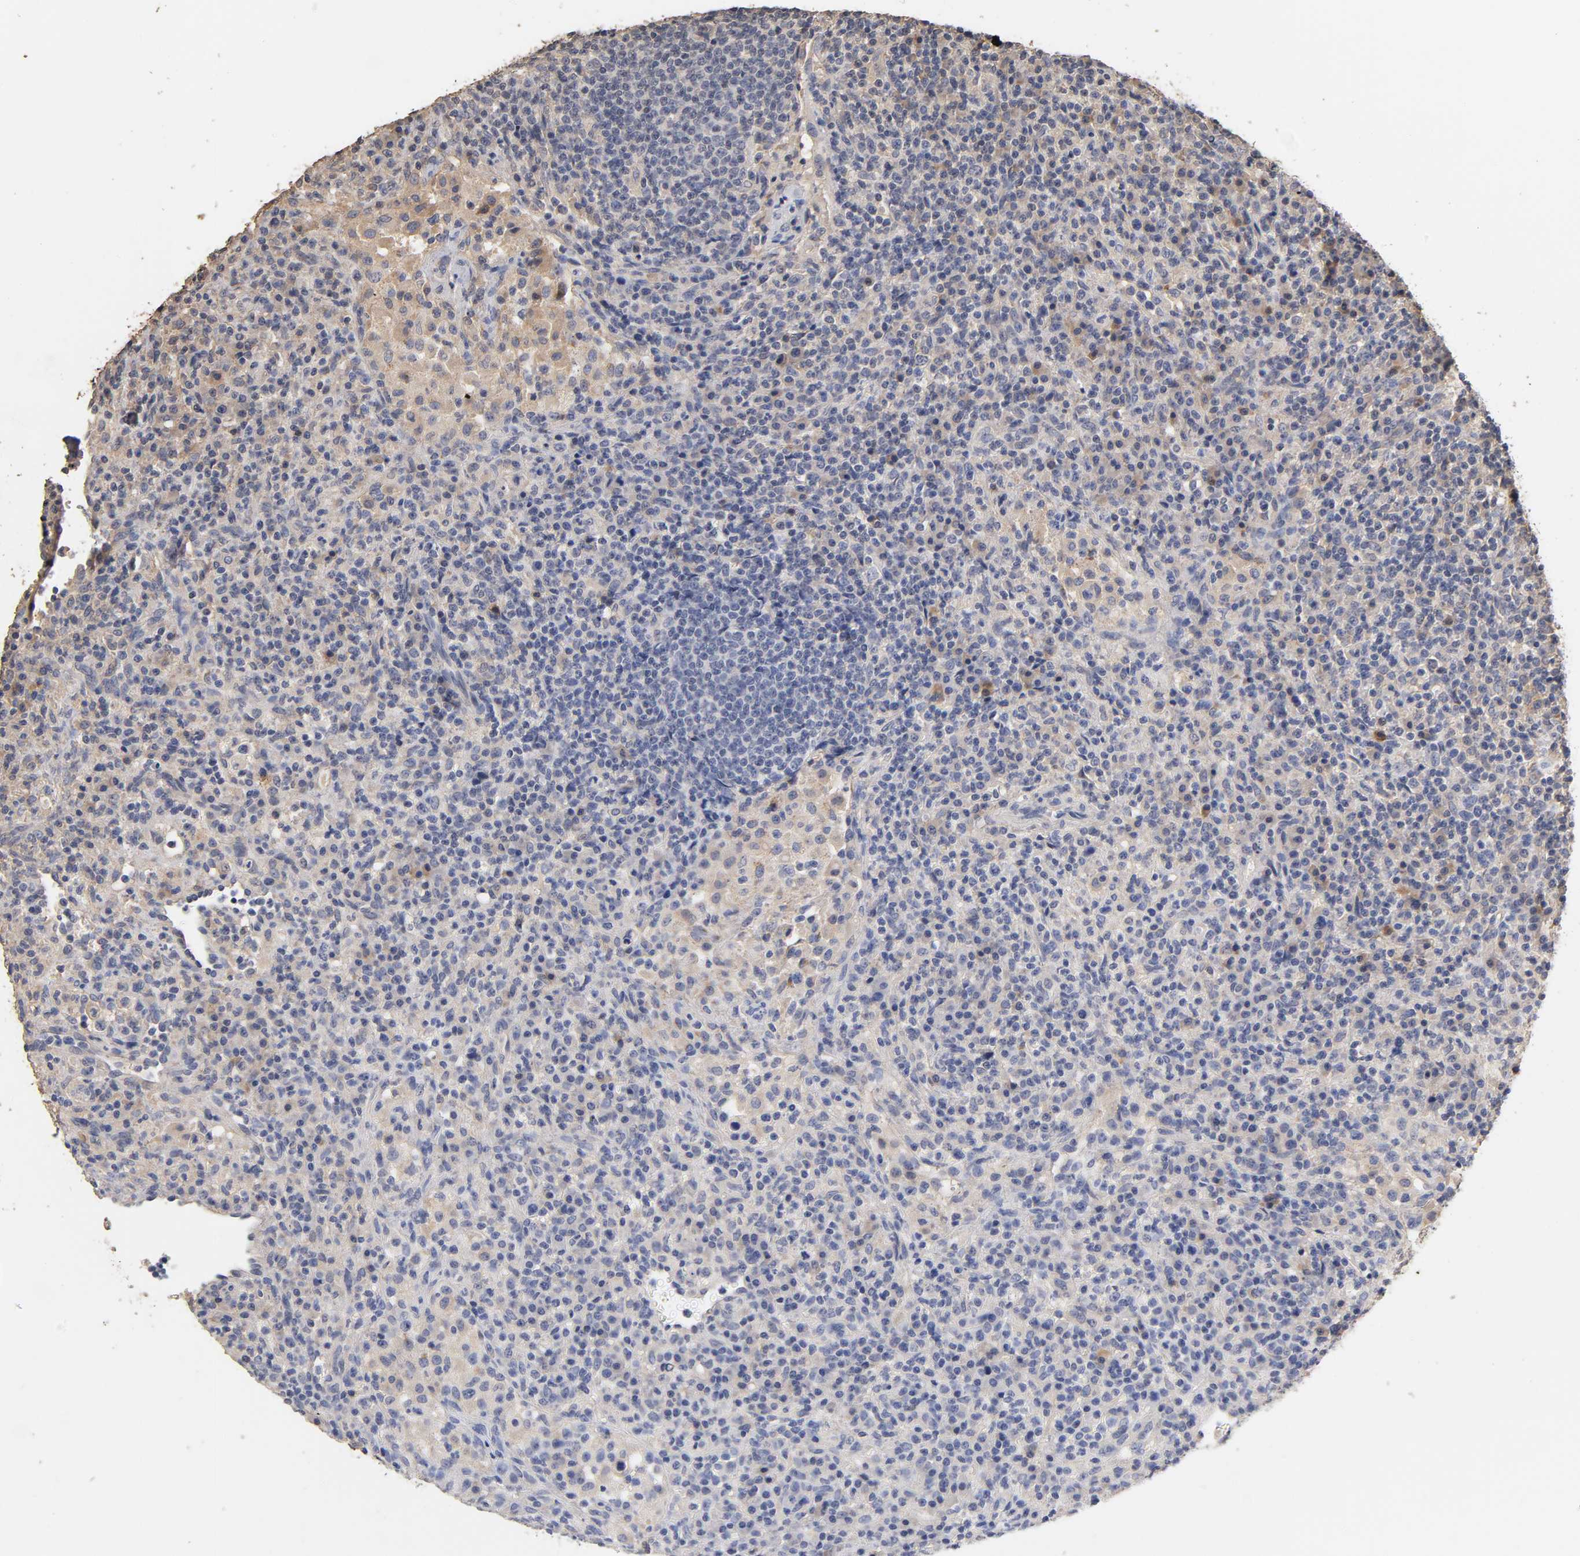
{"staining": {"intensity": "negative", "quantity": "none", "location": "none"}, "tissue": "lymphoma", "cell_type": "Tumor cells", "image_type": "cancer", "snomed": [{"axis": "morphology", "description": "Hodgkin's disease, NOS"}, {"axis": "topography", "description": "Lymph node"}], "caption": "The photomicrograph exhibits no significant expression in tumor cells of Hodgkin's disease.", "gene": "VSIG4", "patient": {"sex": "male", "age": 65}}